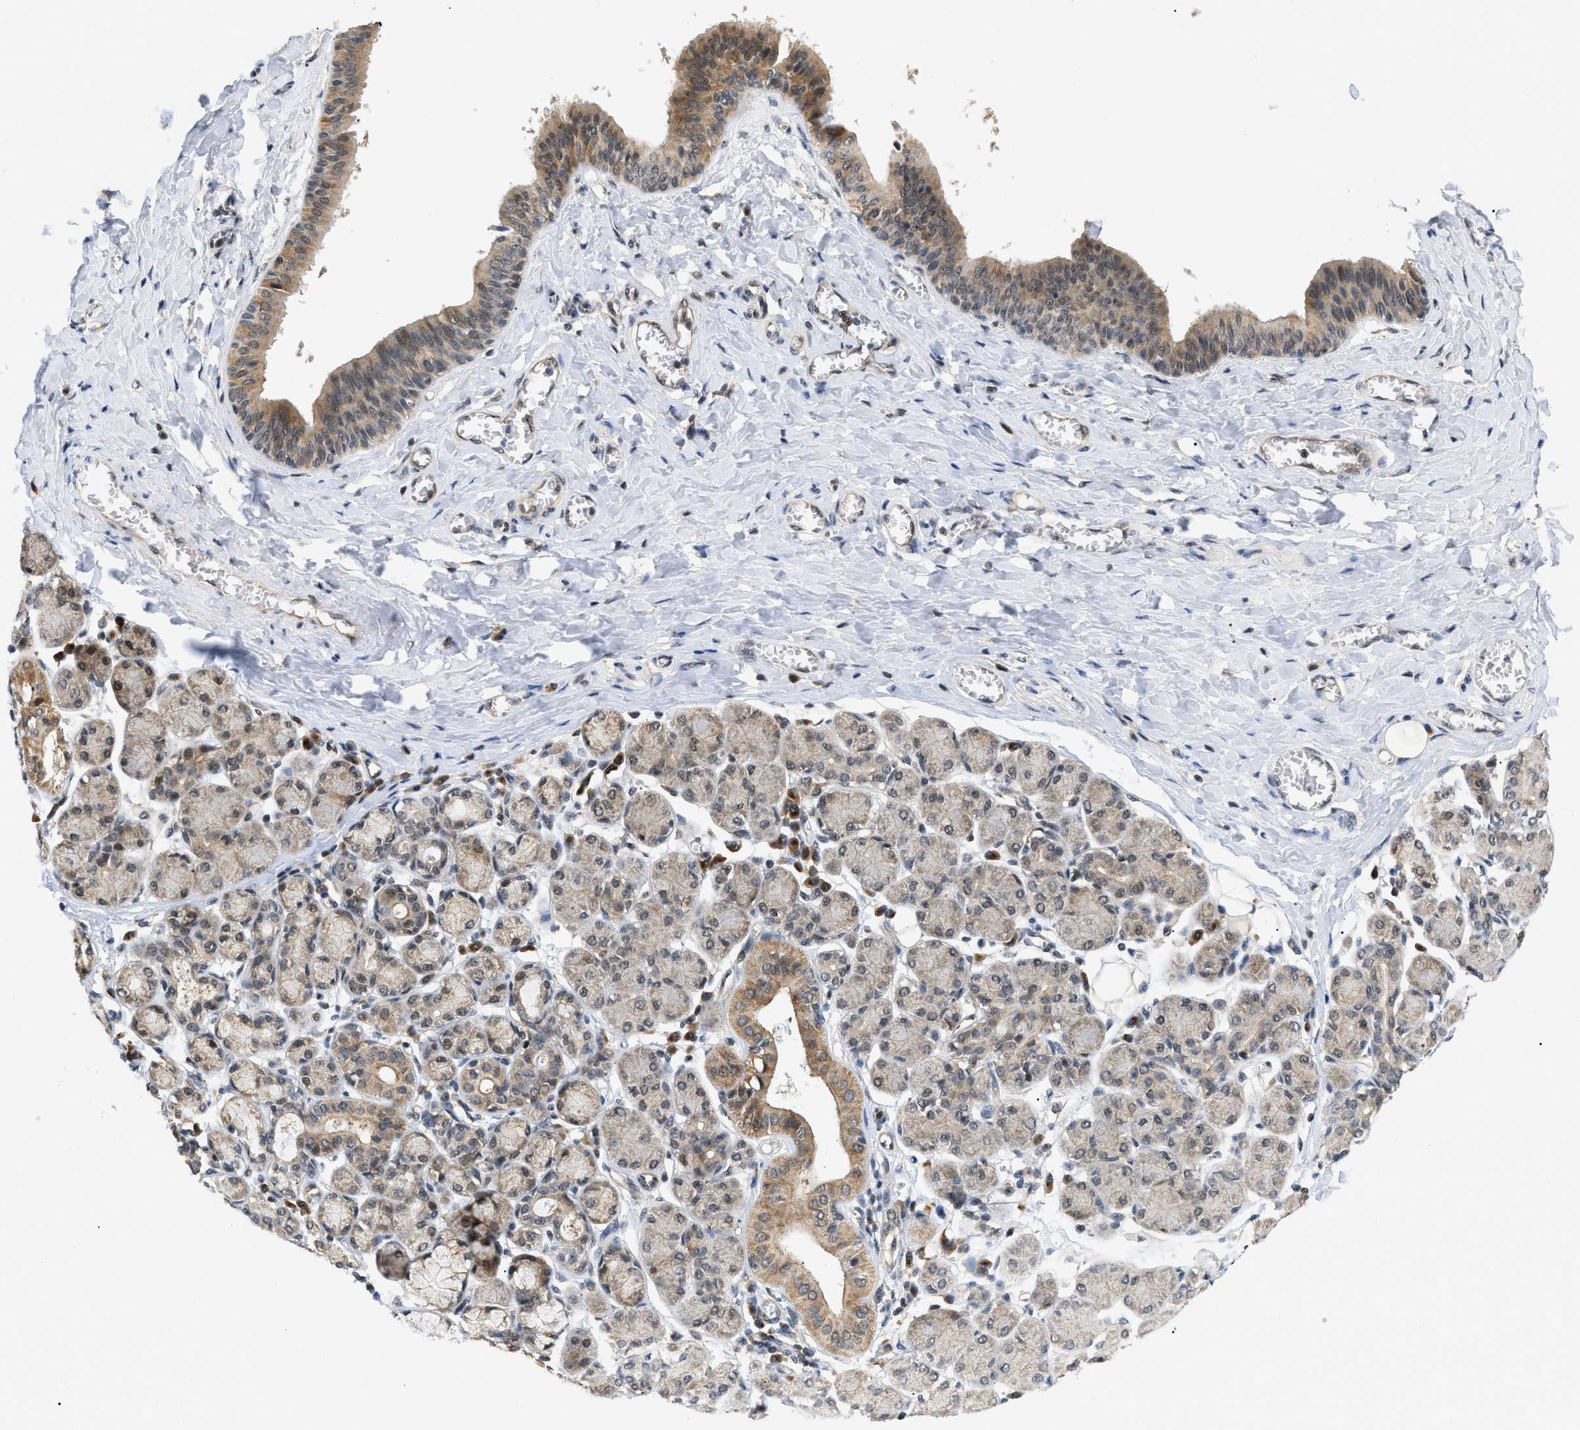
{"staining": {"intensity": "moderate", "quantity": "25%-75%", "location": "cytoplasmic/membranous,nuclear"}, "tissue": "salivary gland", "cell_type": "Glandular cells", "image_type": "normal", "snomed": [{"axis": "morphology", "description": "Normal tissue, NOS"}, {"axis": "morphology", "description": "Inflammation, NOS"}, {"axis": "topography", "description": "Lymph node"}, {"axis": "topography", "description": "Salivary gland"}], "caption": "A brown stain labels moderate cytoplasmic/membranous,nuclear positivity of a protein in glandular cells of normal salivary gland.", "gene": "ZBTB11", "patient": {"sex": "male", "age": 3}}